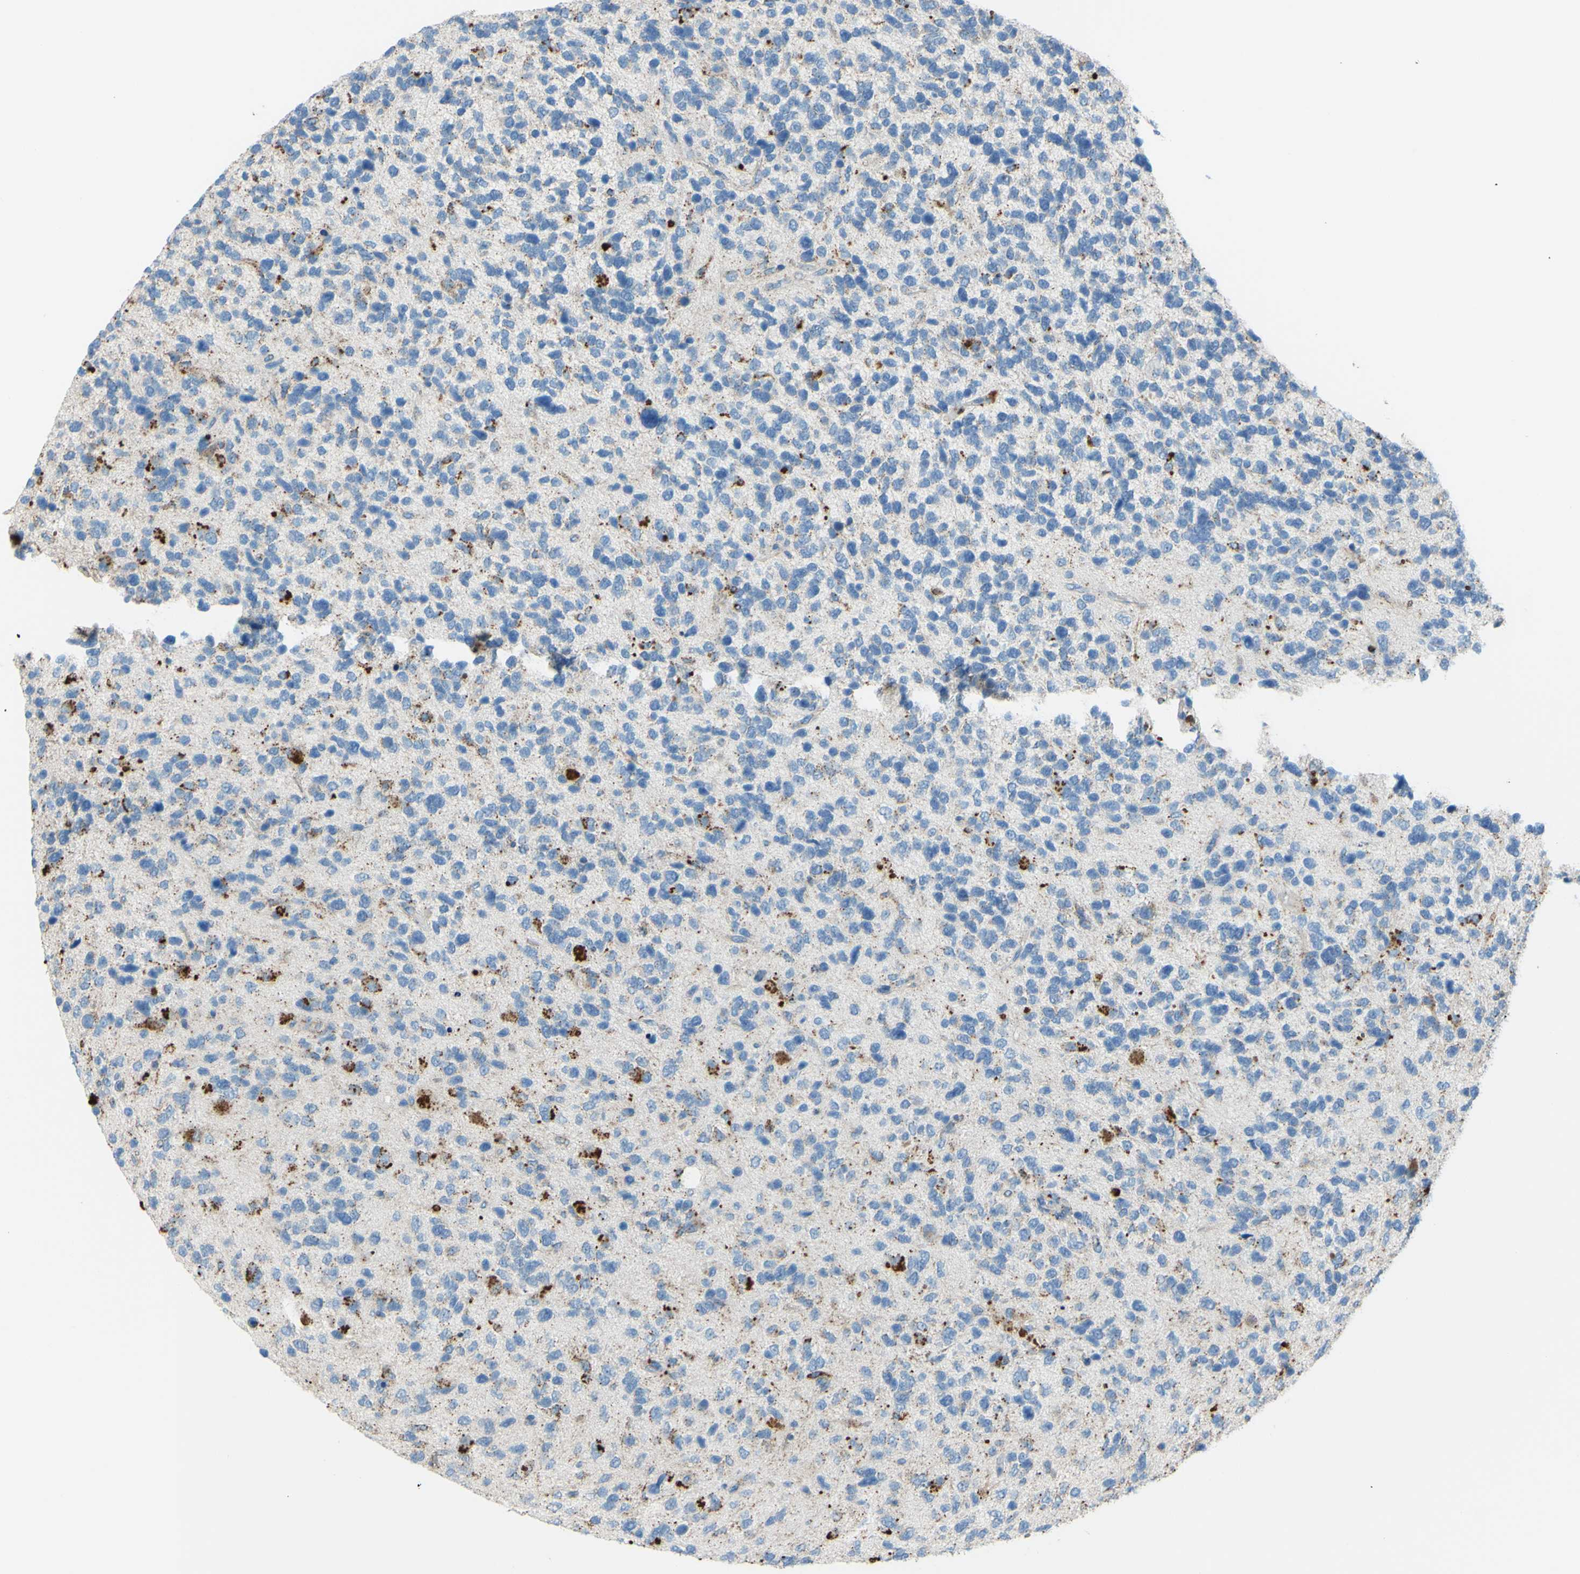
{"staining": {"intensity": "moderate", "quantity": "<25%", "location": "cytoplasmic/membranous"}, "tissue": "glioma", "cell_type": "Tumor cells", "image_type": "cancer", "snomed": [{"axis": "morphology", "description": "Glioma, malignant, High grade"}, {"axis": "topography", "description": "Brain"}], "caption": "High-grade glioma (malignant) stained for a protein (brown) reveals moderate cytoplasmic/membranous positive expression in approximately <25% of tumor cells.", "gene": "CTSD", "patient": {"sex": "female", "age": 58}}